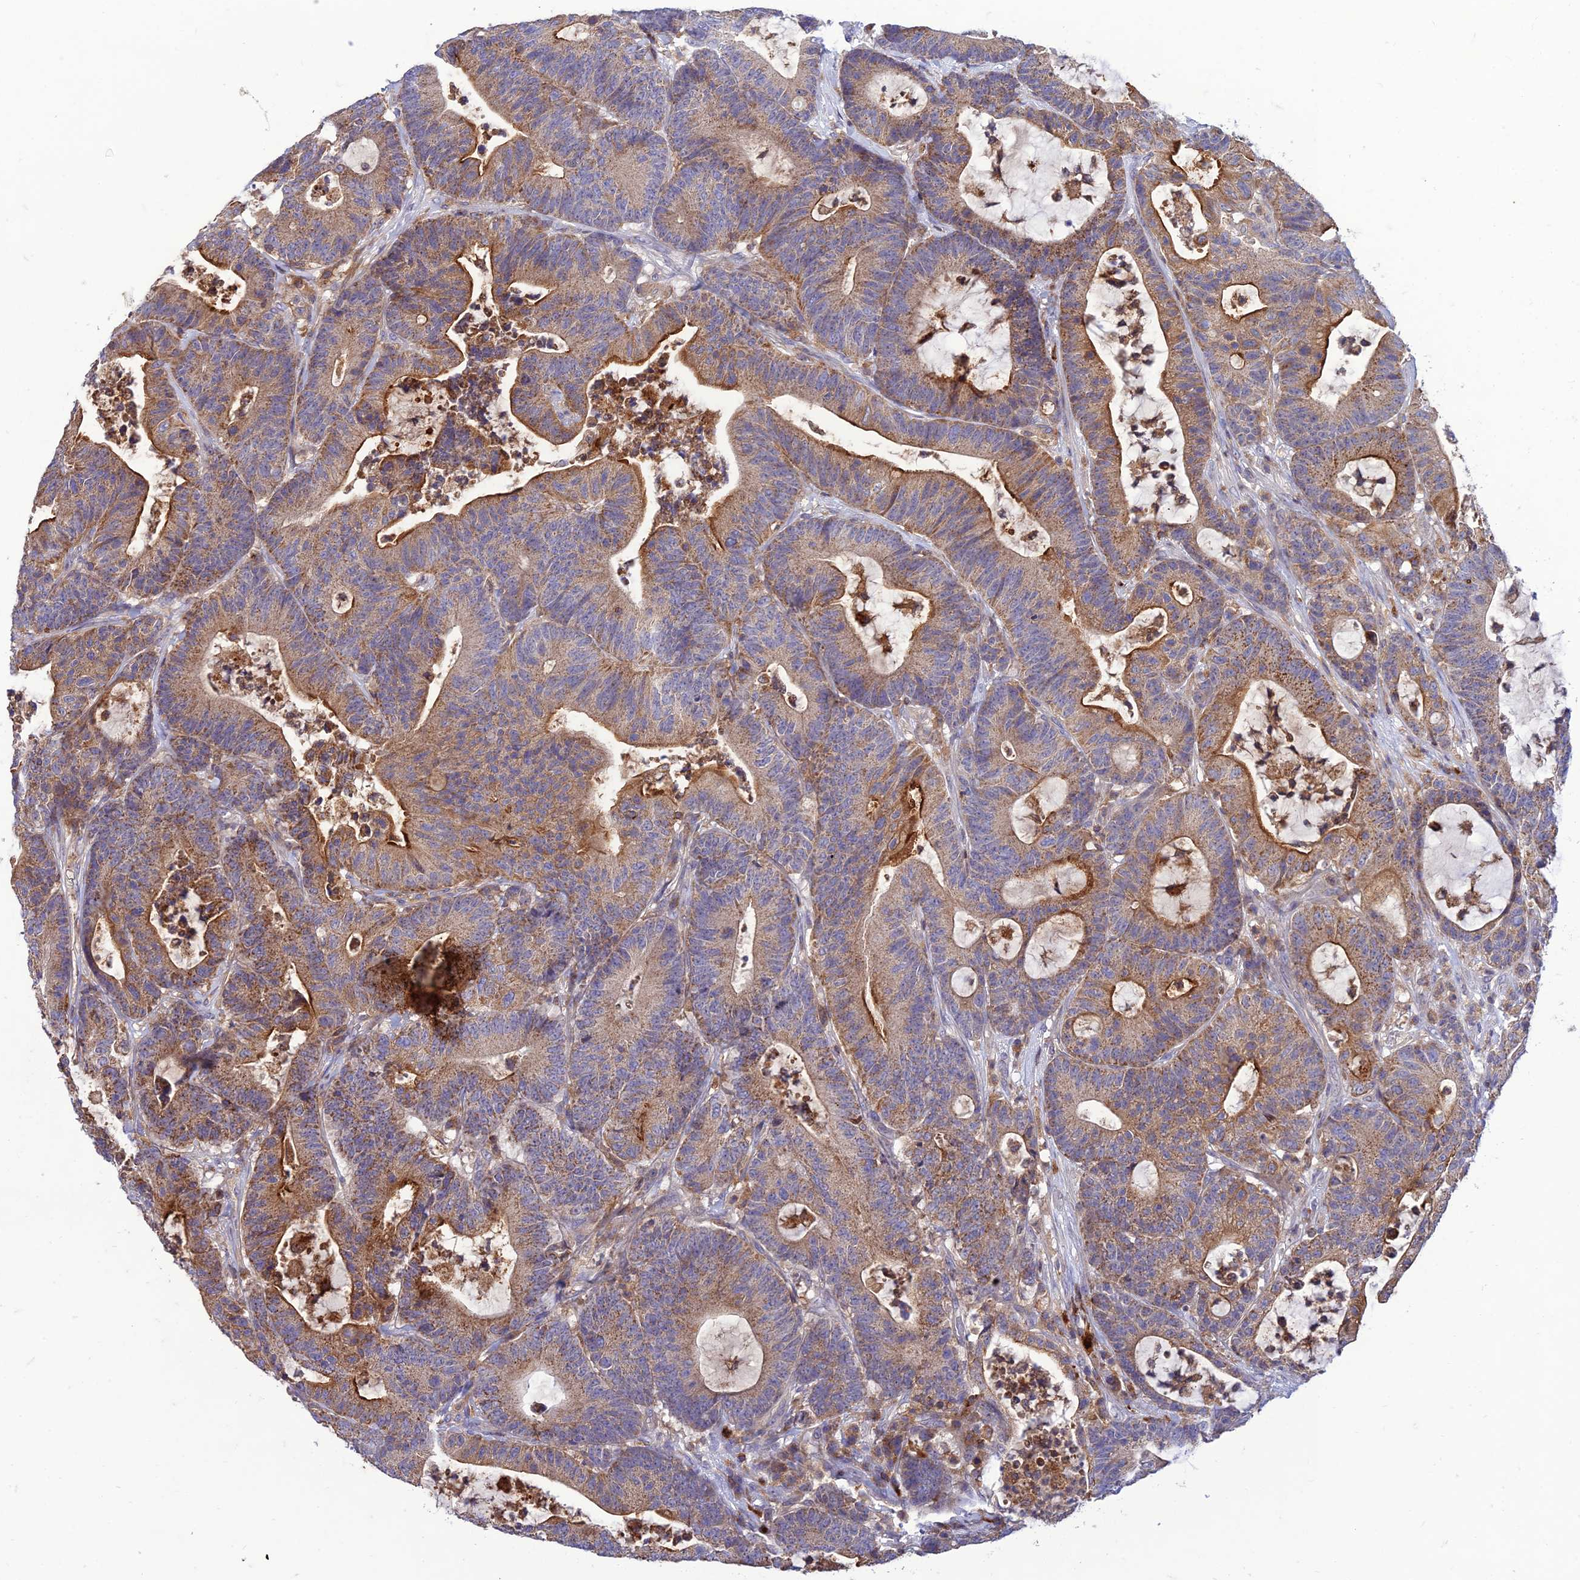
{"staining": {"intensity": "strong", "quantity": "25%-75%", "location": "cytoplasmic/membranous"}, "tissue": "colorectal cancer", "cell_type": "Tumor cells", "image_type": "cancer", "snomed": [{"axis": "morphology", "description": "Adenocarcinoma, NOS"}, {"axis": "topography", "description": "Colon"}], "caption": "The photomicrograph reveals staining of colorectal cancer (adenocarcinoma), revealing strong cytoplasmic/membranous protein staining (brown color) within tumor cells.", "gene": "IRAK3", "patient": {"sex": "female", "age": 84}}